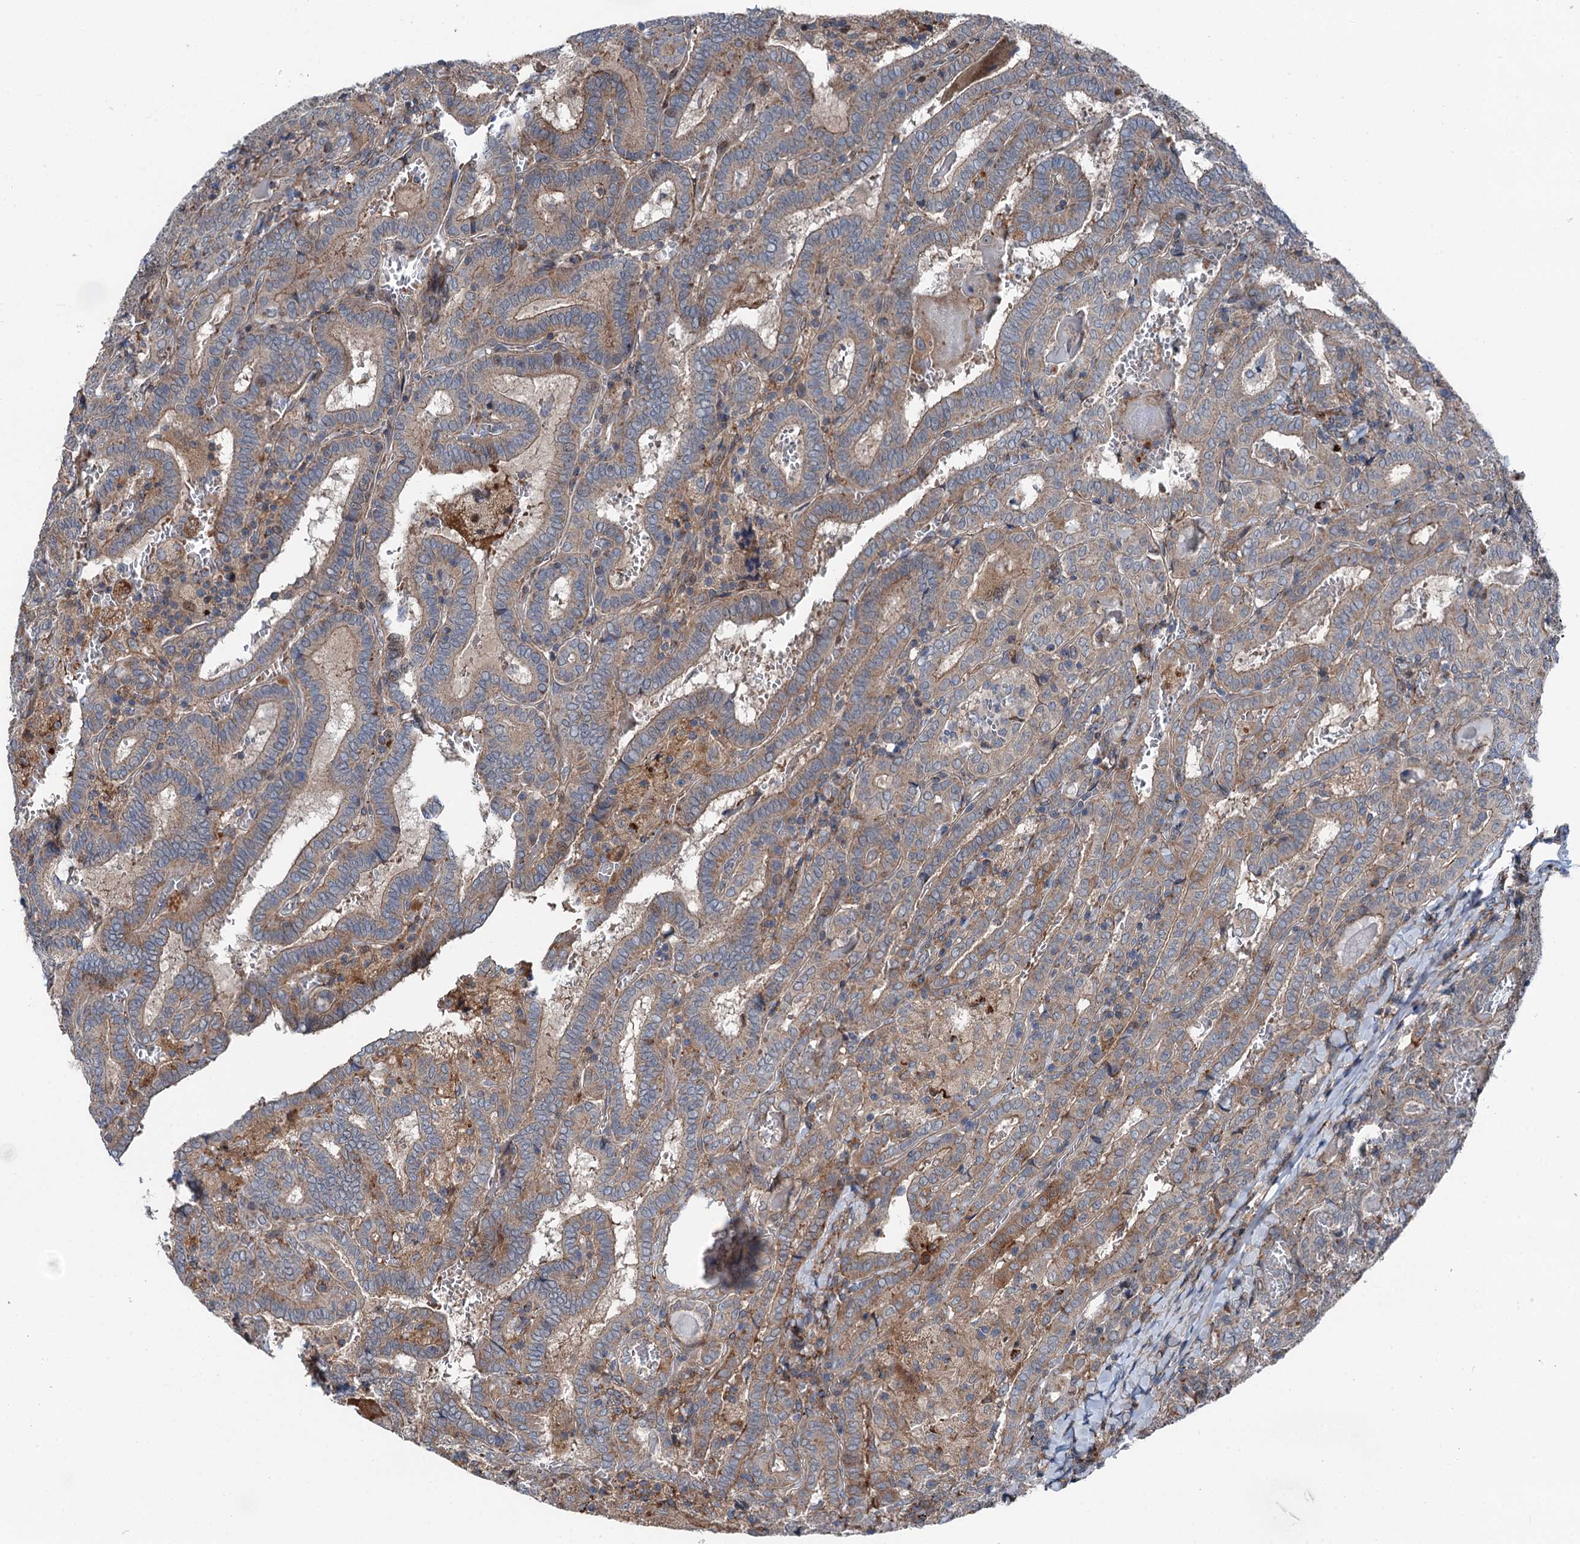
{"staining": {"intensity": "weak", "quantity": "25%-75%", "location": "cytoplasmic/membranous"}, "tissue": "thyroid cancer", "cell_type": "Tumor cells", "image_type": "cancer", "snomed": [{"axis": "morphology", "description": "Papillary adenocarcinoma, NOS"}, {"axis": "topography", "description": "Thyroid gland"}], "caption": "IHC micrograph of human thyroid cancer stained for a protein (brown), which demonstrates low levels of weak cytoplasmic/membranous staining in about 25%-75% of tumor cells.", "gene": "POLR1D", "patient": {"sex": "female", "age": 72}}